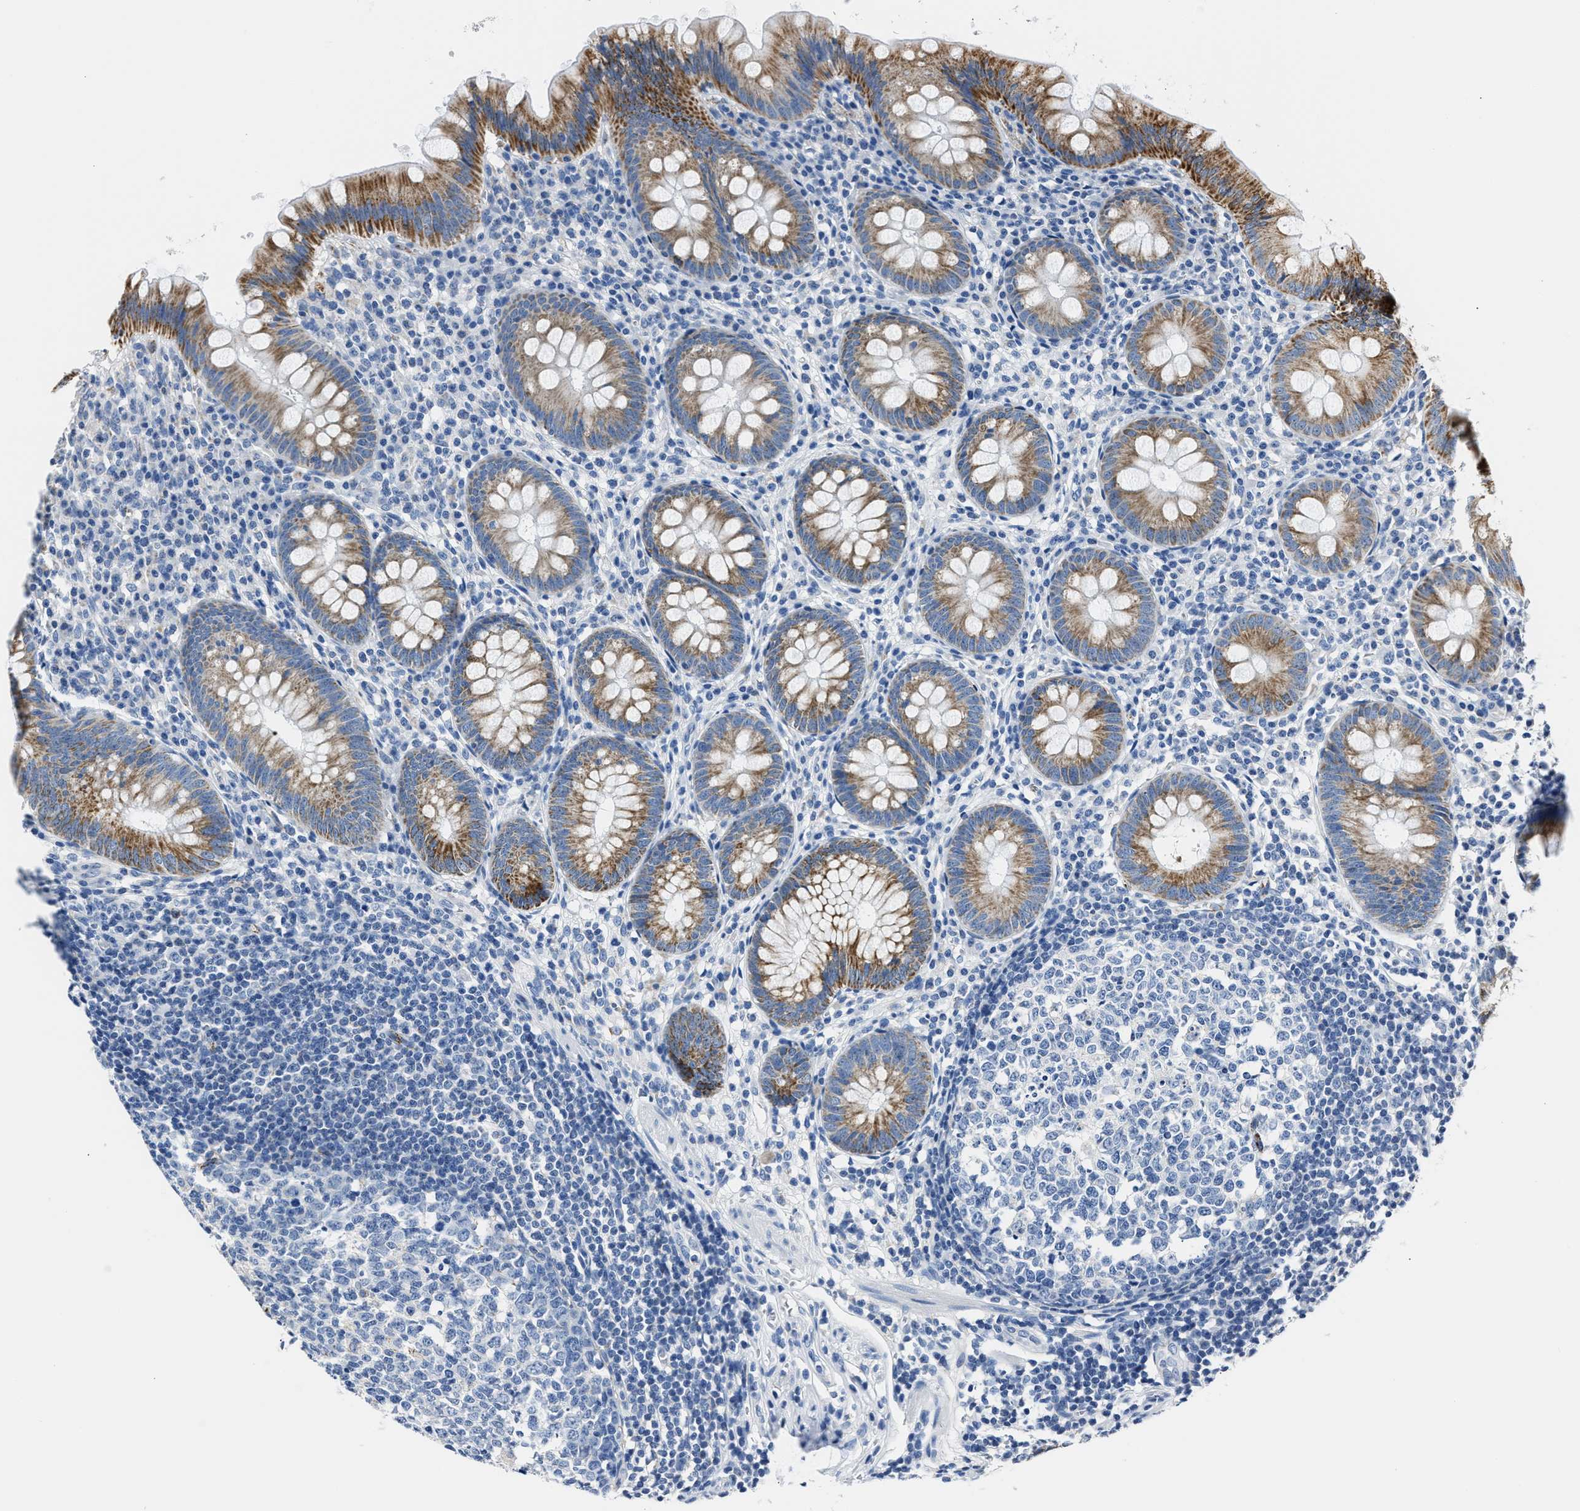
{"staining": {"intensity": "moderate", "quantity": ">75%", "location": "cytoplasmic/membranous"}, "tissue": "appendix", "cell_type": "Glandular cells", "image_type": "normal", "snomed": [{"axis": "morphology", "description": "Normal tissue, NOS"}, {"axis": "topography", "description": "Appendix"}], "caption": "About >75% of glandular cells in normal appendix display moderate cytoplasmic/membranous protein positivity as visualized by brown immunohistochemical staining.", "gene": "AMACR", "patient": {"sex": "male", "age": 56}}